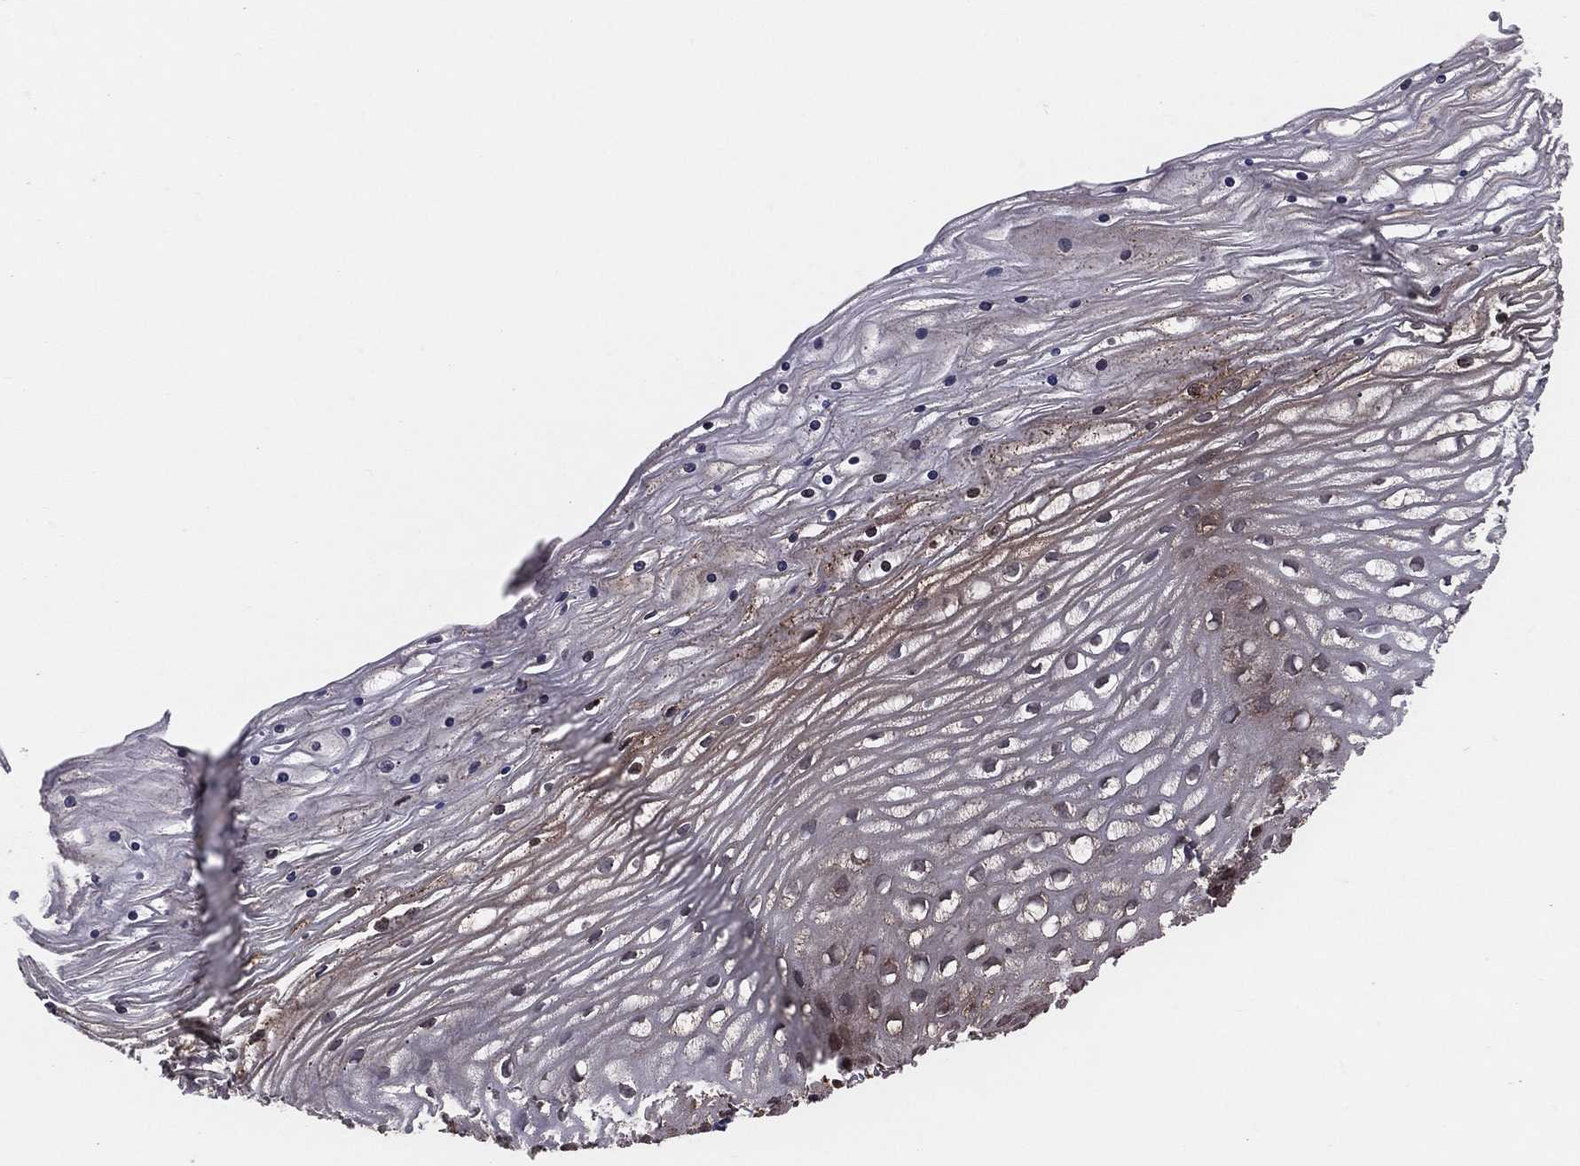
{"staining": {"intensity": "moderate", "quantity": ">75%", "location": "cytoplasmic/membranous"}, "tissue": "cervix", "cell_type": "Glandular cells", "image_type": "normal", "snomed": [{"axis": "morphology", "description": "Normal tissue, NOS"}, {"axis": "topography", "description": "Cervix"}], "caption": "This image reveals IHC staining of benign cervix, with medium moderate cytoplasmic/membranous positivity in approximately >75% of glandular cells.", "gene": "CERT1", "patient": {"sex": "female", "age": 35}}